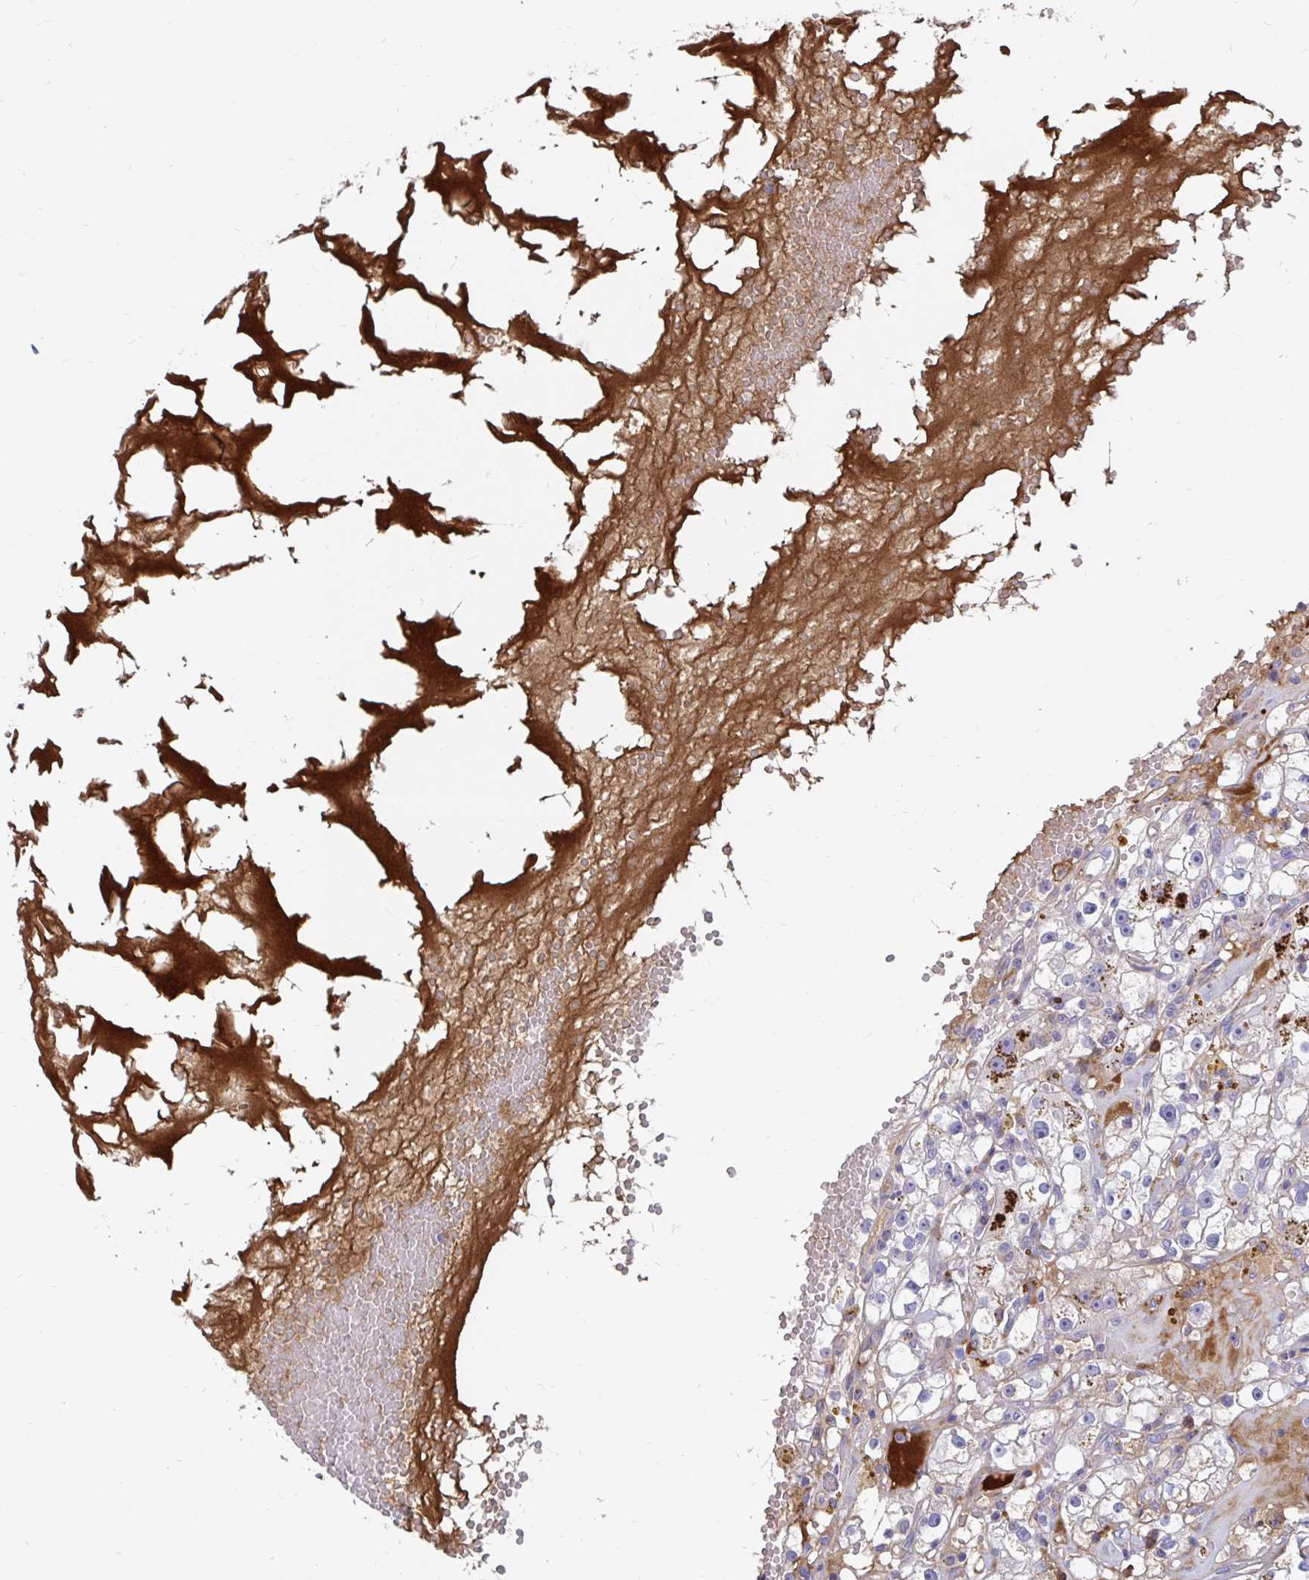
{"staining": {"intensity": "strong", "quantity": "<25%", "location": "cytoplasmic/membranous"}, "tissue": "renal cancer", "cell_type": "Tumor cells", "image_type": "cancer", "snomed": [{"axis": "morphology", "description": "Adenocarcinoma, NOS"}, {"axis": "topography", "description": "Kidney"}], "caption": "Protein expression analysis of renal cancer (adenocarcinoma) exhibits strong cytoplasmic/membranous staining in about <25% of tumor cells.", "gene": "FAM219B", "patient": {"sex": "male", "age": 56}}